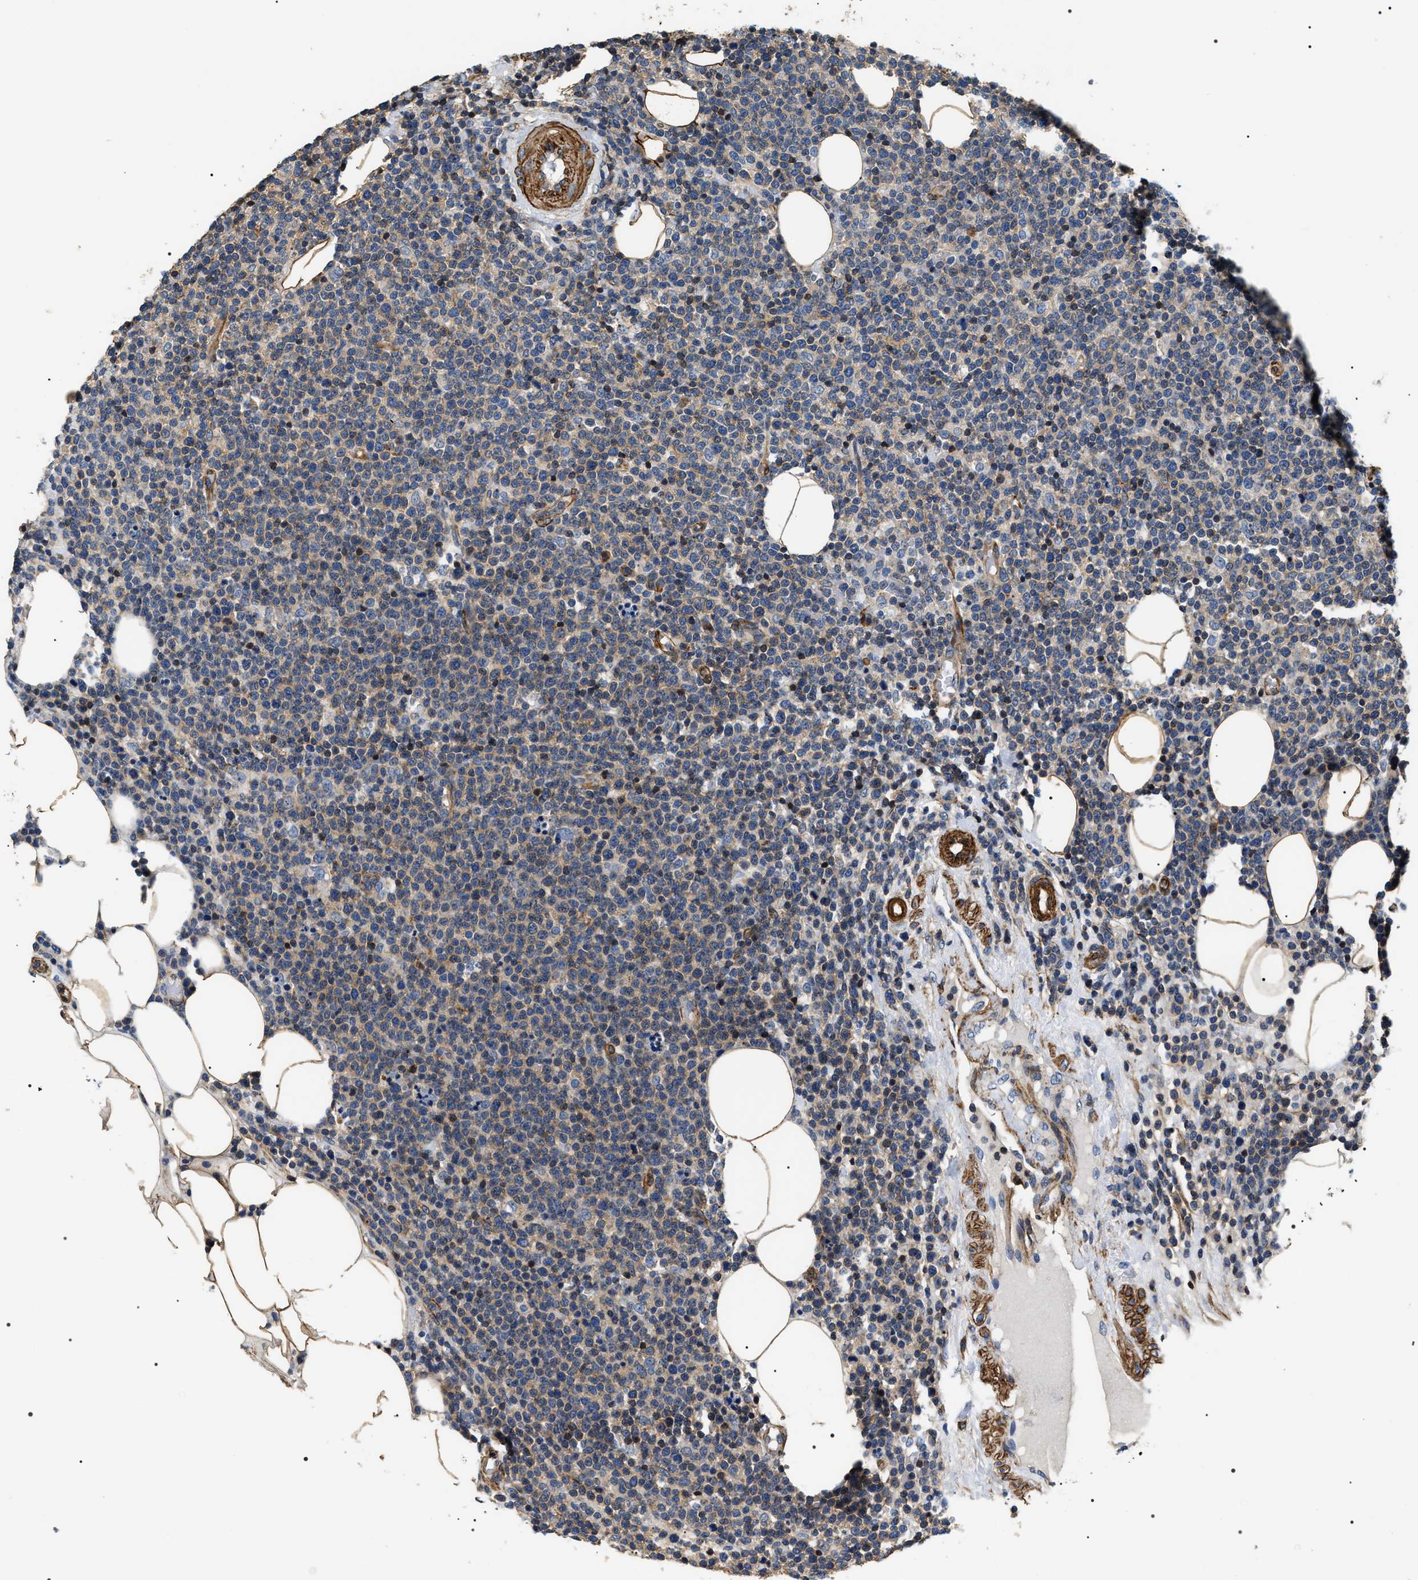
{"staining": {"intensity": "weak", "quantity": "<25%", "location": "cytoplasmic/membranous"}, "tissue": "lymphoma", "cell_type": "Tumor cells", "image_type": "cancer", "snomed": [{"axis": "morphology", "description": "Malignant lymphoma, non-Hodgkin's type, High grade"}, {"axis": "topography", "description": "Lymph node"}], "caption": "Tumor cells show no significant protein expression in high-grade malignant lymphoma, non-Hodgkin's type.", "gene": "ZC3HAV1L", "patient": {"sex": "male", "age": 61}}